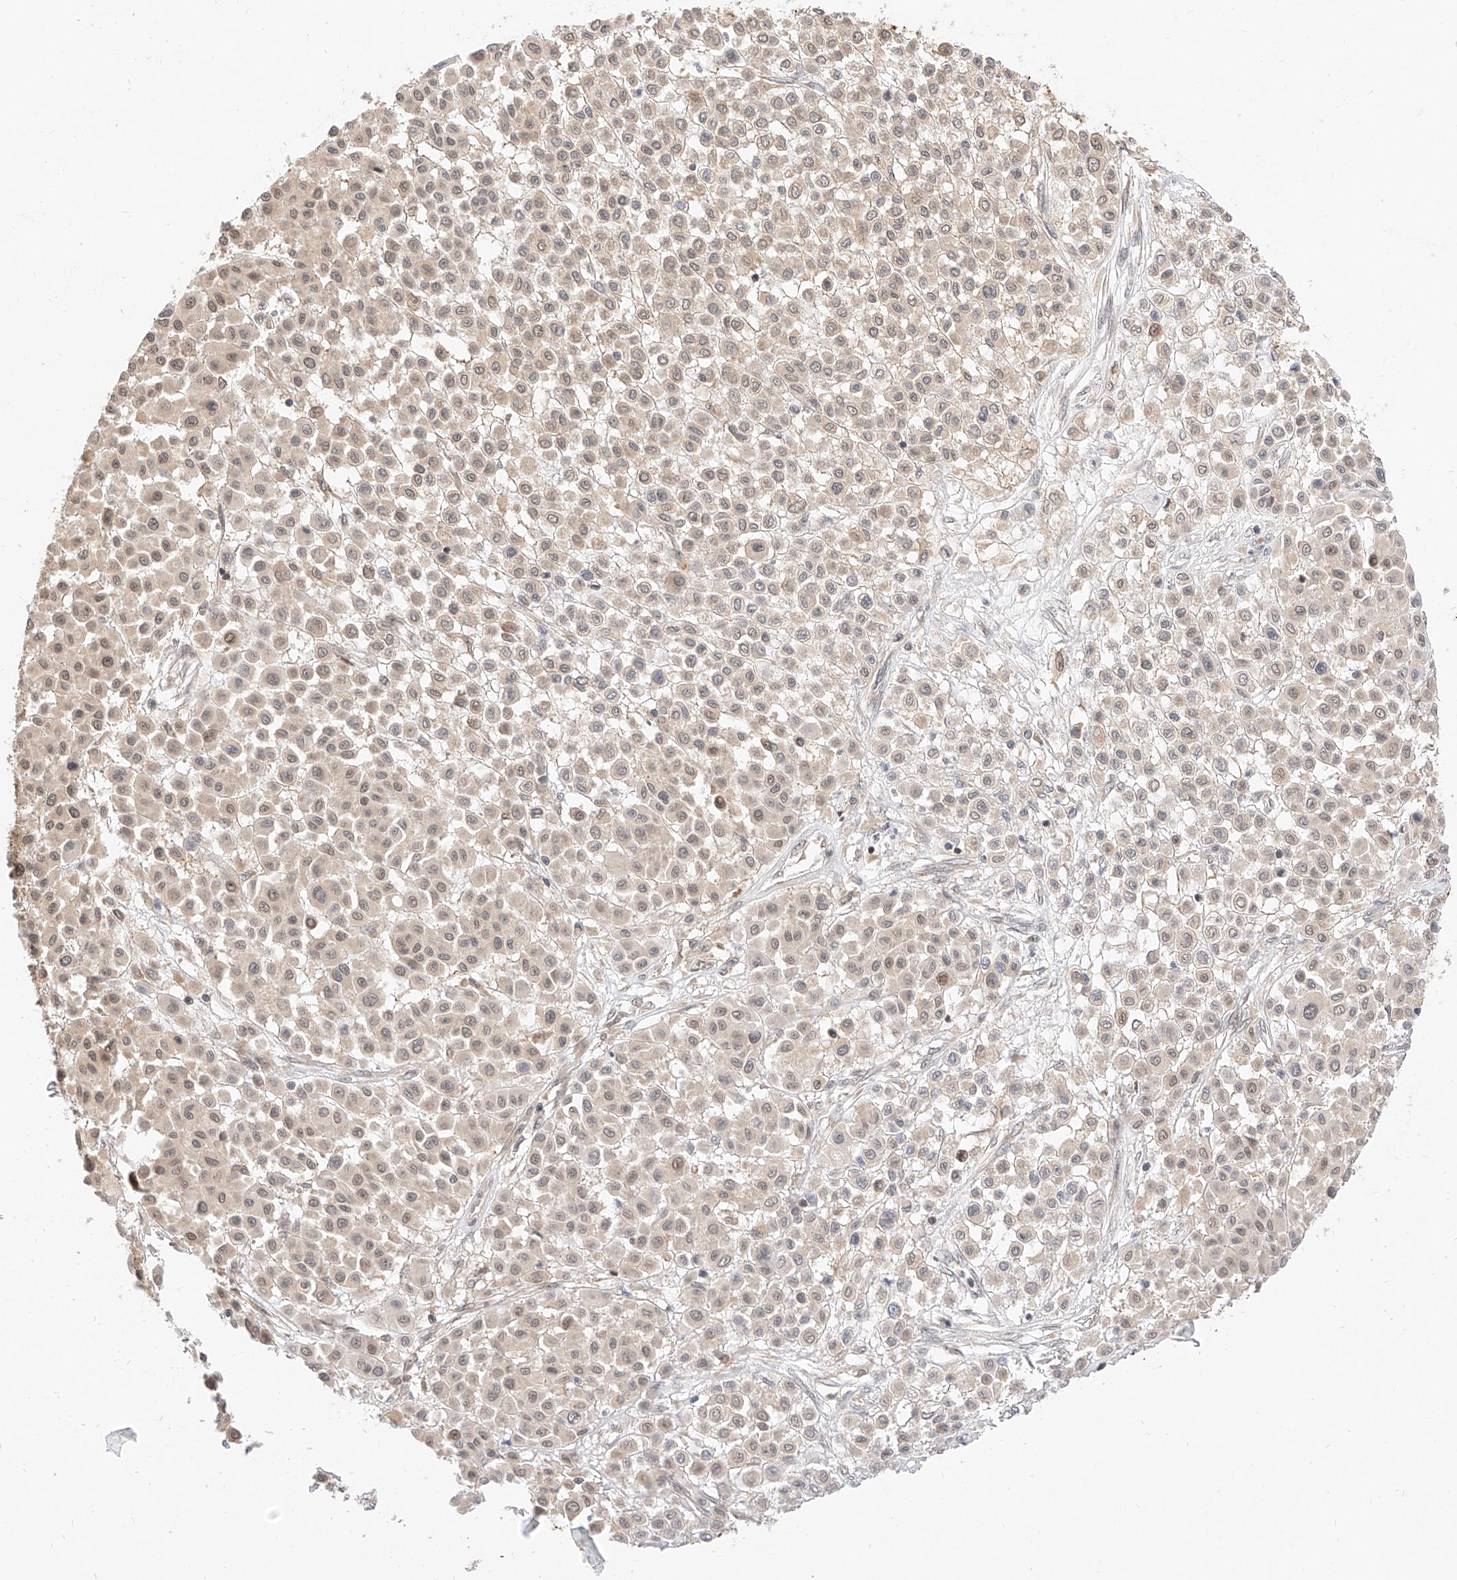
{"staining": {"intensity": "weak", "quantity": "<25%", "location": "cytoplasmic/membranous,nuclear"}, "tissue": "melanoma", "cell_type": "Tumor cells", "image_type": "cancer", "snomed": [{"axis": "morphology", "description": "Malignant melanoma, Metastatic site"}, {"axis": "topography", "description": "Soft tissue"}], "caption": "Immunohistochemistry (IHC) image of malignant melanoma (metastatic site) stained for a protein (brown), which reveals no expression in tumor cells.", "gene": "EIF4H", "patient": {"sex": "male", "age": 41}}